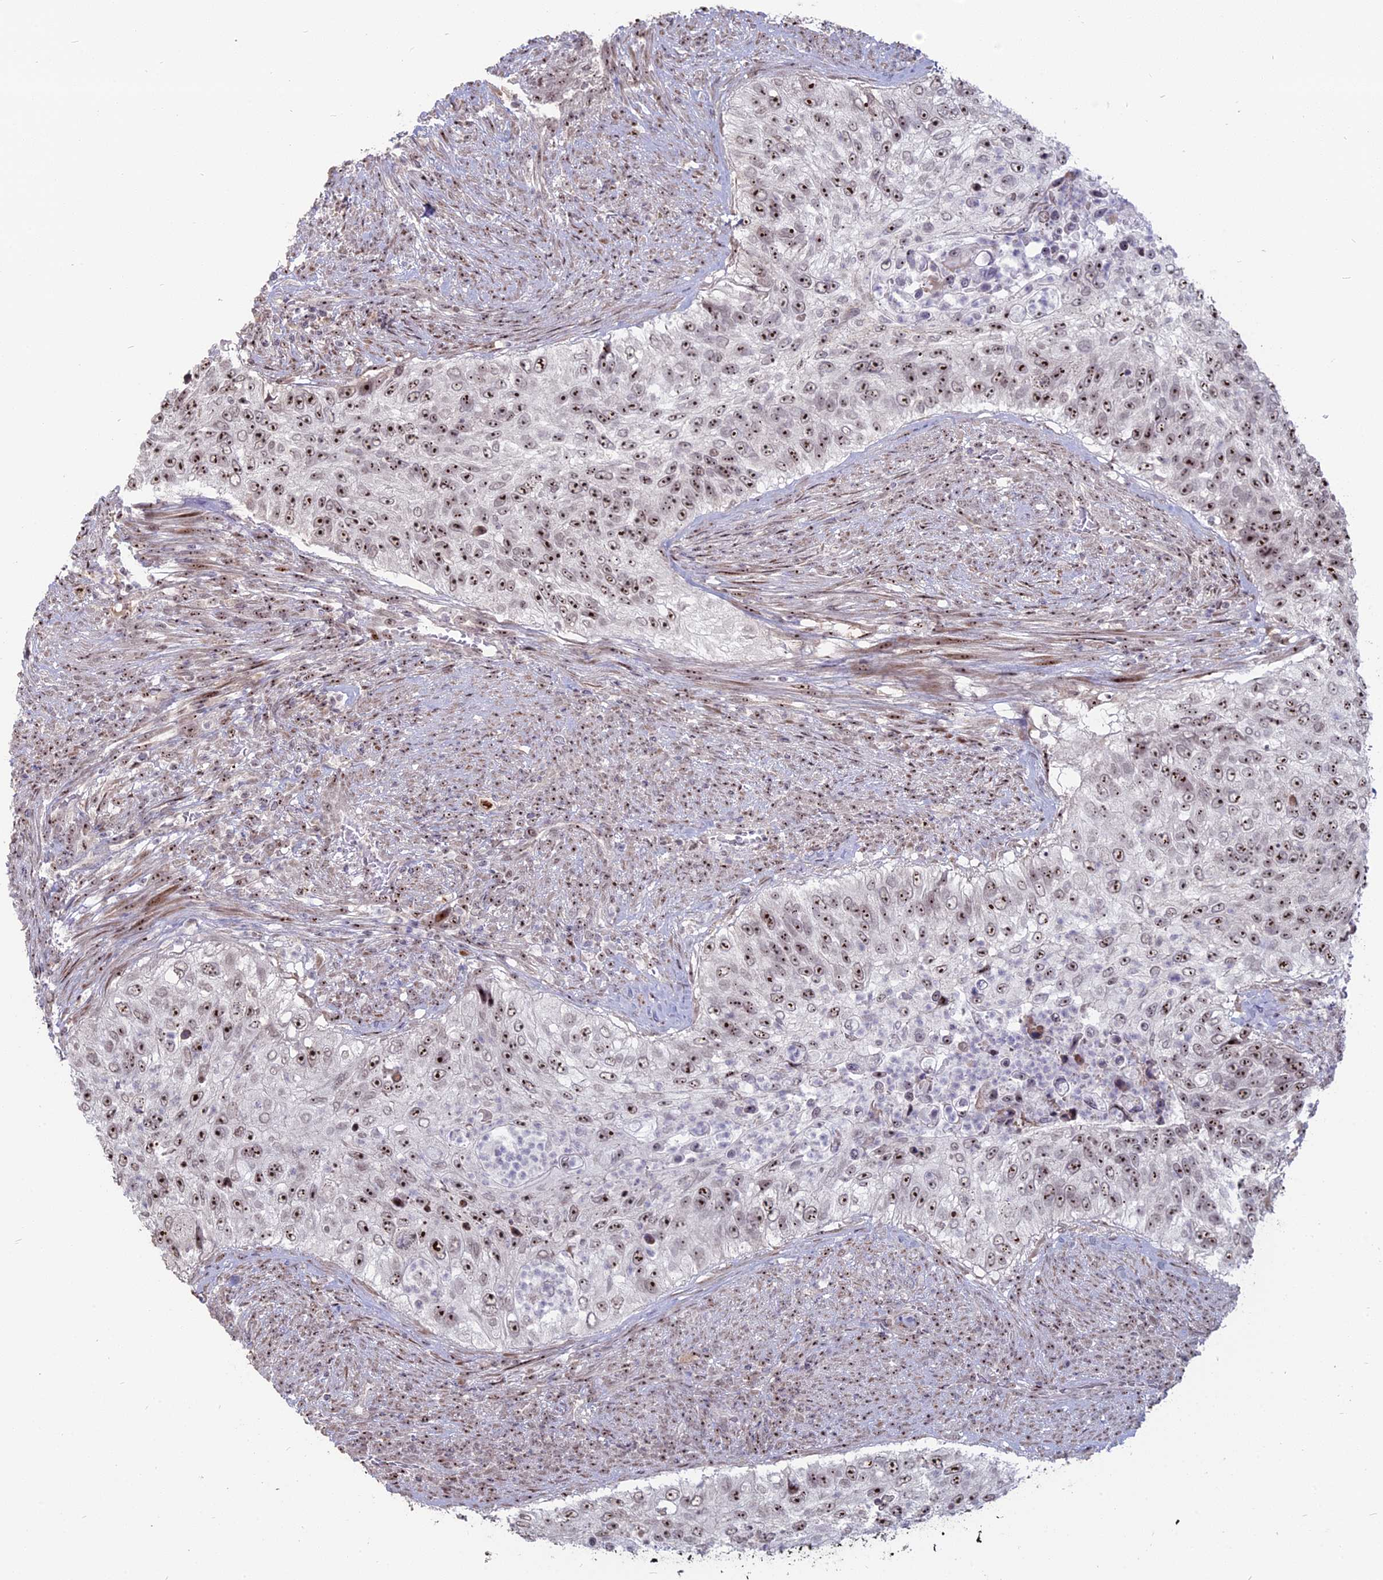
{"staining": {"intensity": "strong", "quantity": ">75%", "location": "nuclear"}, "tissue": "urothelial cancer", "cell_type": "Tumor cells", "image_type": "cancer", "snomed": [{"axis": "morphology", "description": "Urothelial carcinoma, High grade"}, {"axis": "topography", "description": "Urinary bladder"}], "caption": "High-power microscopy captured an IHC image of urothelial cancer, revealing strong nuclear staining in approximately >75% of tumor cells. (DAB IHC, brown staining for protein, blue staining for nuclei).", "gene": "FAM131A", "patient": {"sex": "female", "age": 60}}